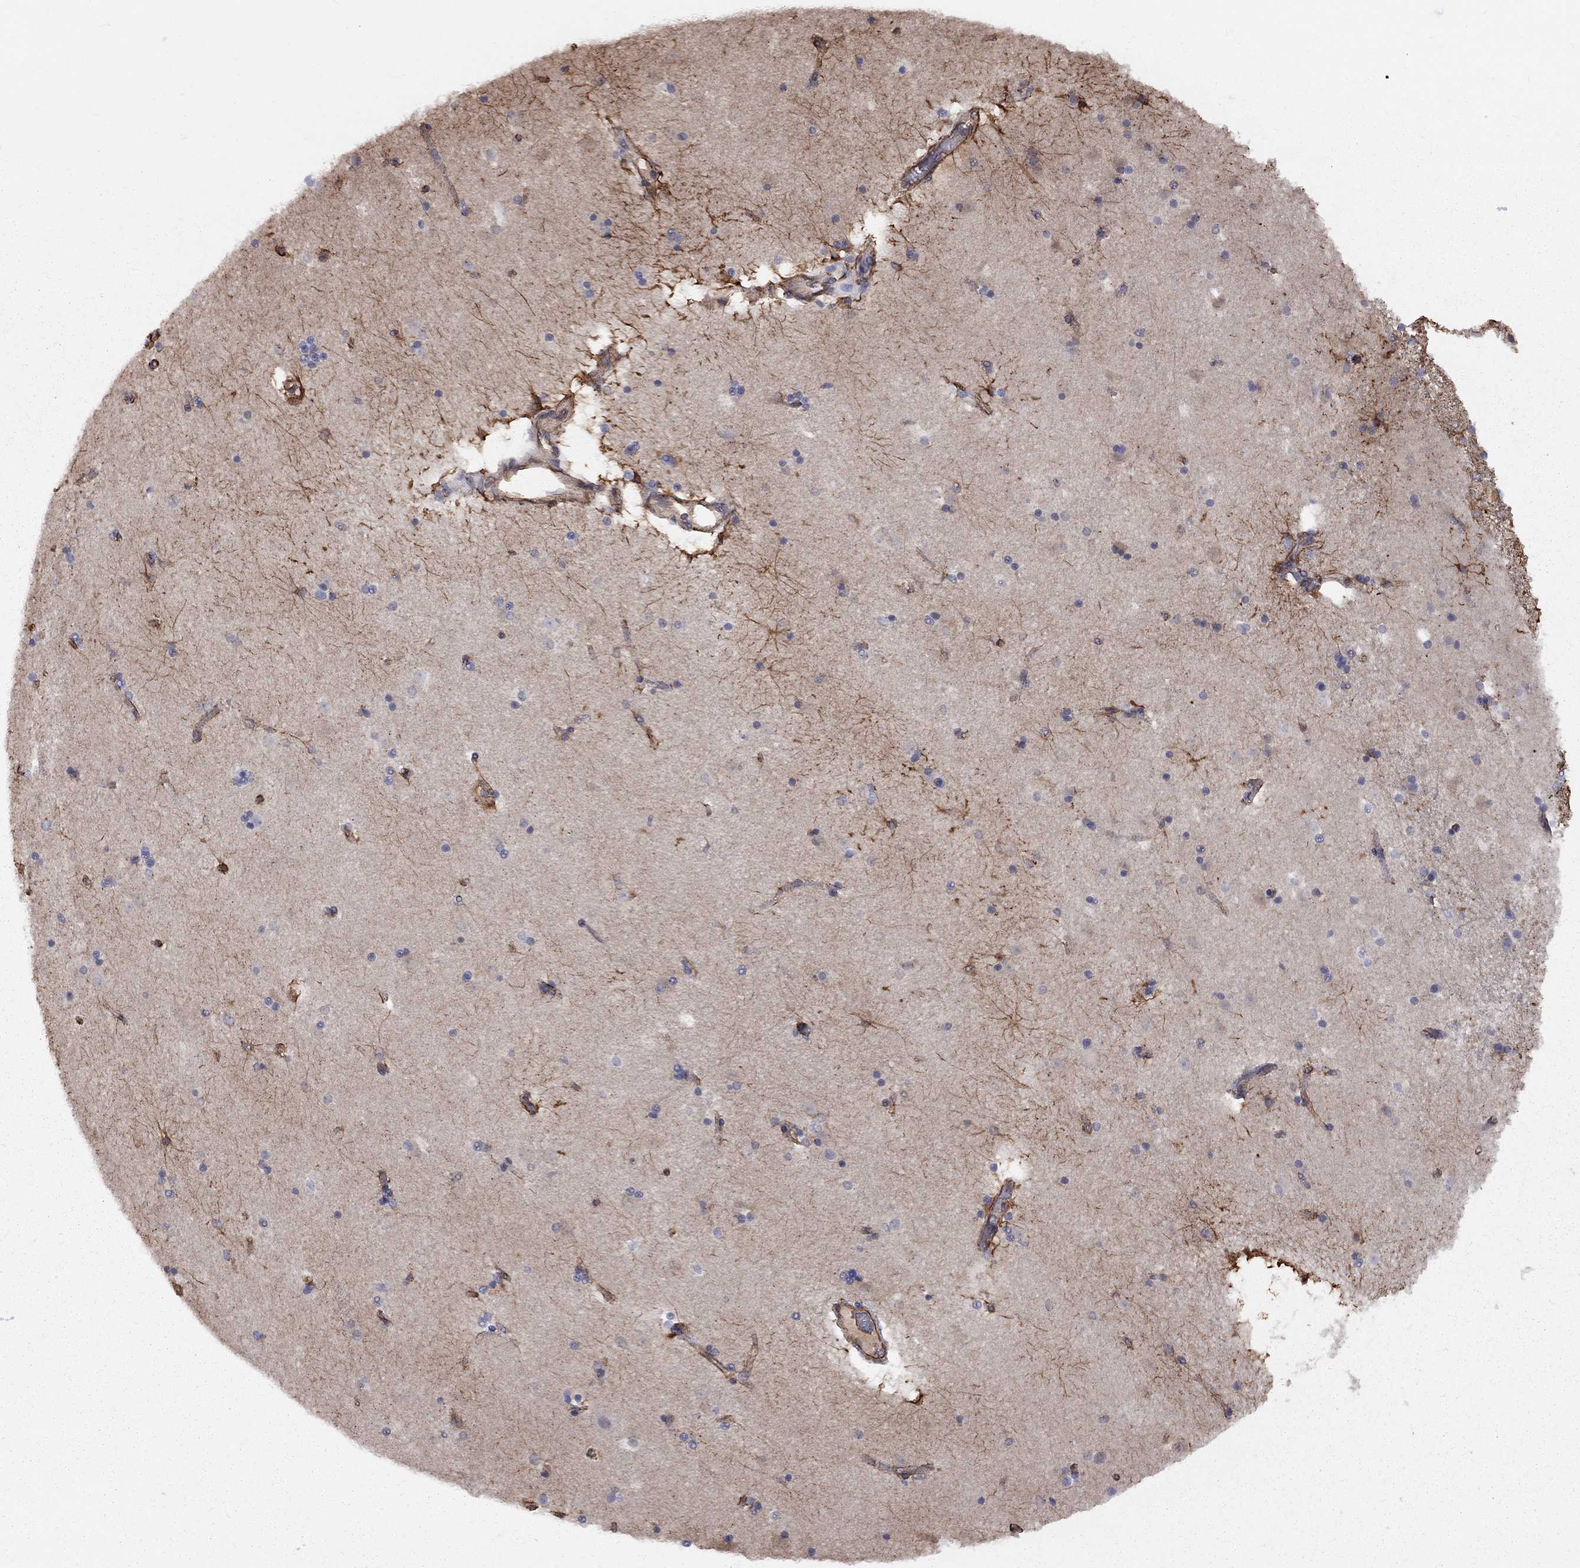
{"staining": {"intensity": "strong", "quantity": "<25%", "location": "cytoplasmic/membranous"}, "tissue": "caudate", "cell_type": "Glial cells", "image_type": "normal", "snomed": [{"axis": "morphology", "description": "Normal tissue, NOS"}, {"axis": "topography", "description": "Lateral ventricle wall"}], "caption": "Brown immunohistochemical staining in normal caudate reveals strong cytoplasmic/membranous expression in approximately <25% of glial cells.", "gene": "BICDL2", "patient": {"sex": "male", "age": 51}}